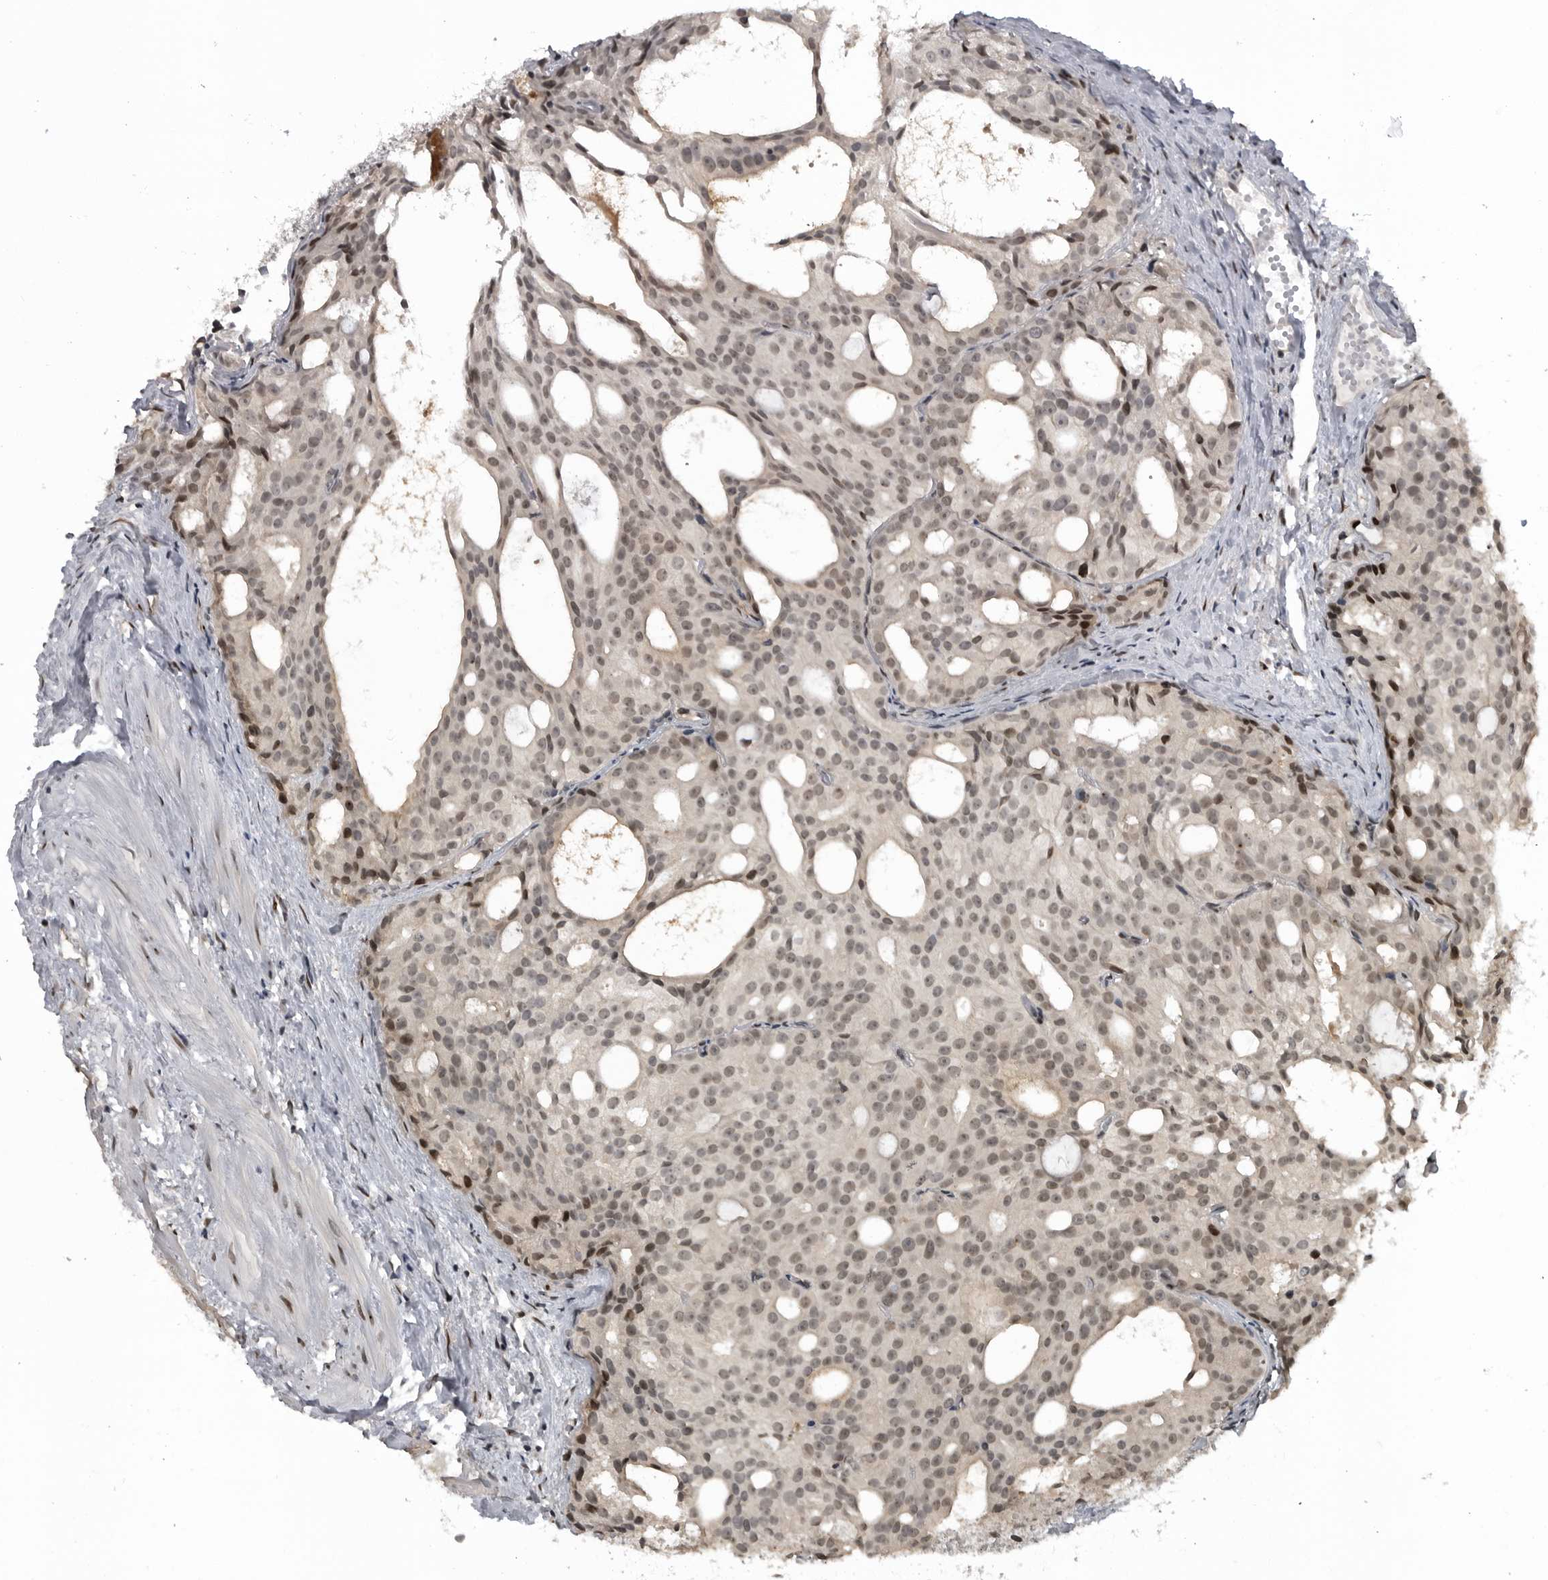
{"staining": {"intensity": "weak", "quantity": ">75%", "location": "nuclear"}, "tissue": "prostate cancer", "cell_type": "Tumor cells", "image_type": "cancer", "snomed": [{"axis": "morphology", "description": "Adenocarcinoma, Low grade"}, {"axis": "topography", "description": "Prostate"}], "caption": "A brown stain shows weak nuclear expression of a protein in human prostate cancer tumor cells.", "gene": "C8orf58", "patient": {"sex": "male", "age": 88}}